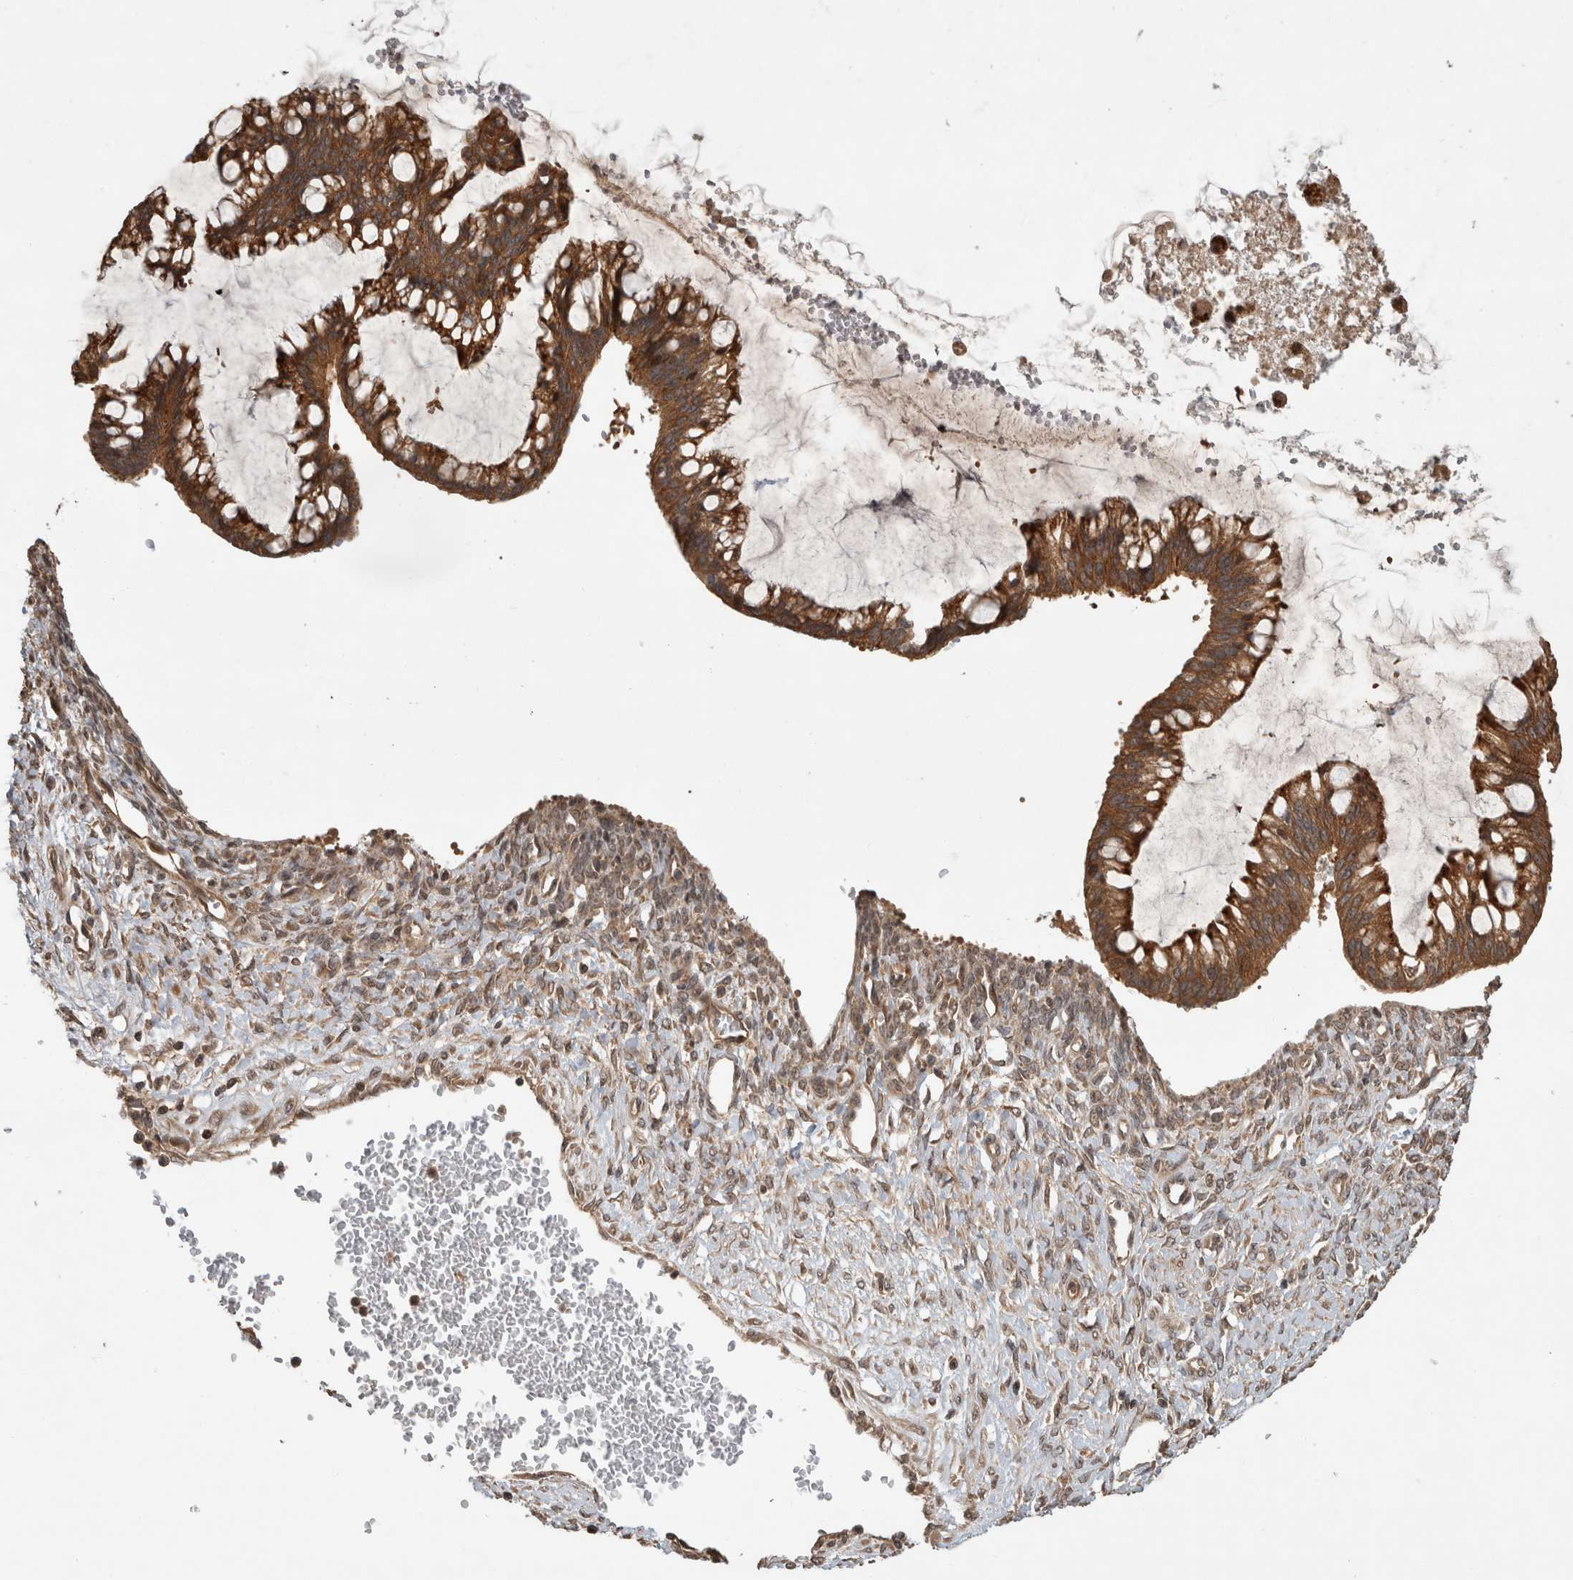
{"staining": {"intensity": "strong", "quantity": ">75%", "location": "cytoplasmic/membranous"}, "tissue": "ovarian cancer", "cell_type": "Tumor cells", "image_type": "cancer", "snomed": [{"axis": "morphology", "description": "Cystadenocarcinoma, mucinous, NOS"}, {"axis": "topography", "description": "Ovary"}], "caption": "Mucinous cystadenocarcinoma (ovarian) was stained to show a protein in brown. There is high levels of strong cytoplasmic/membranous staining in approximately >75% of tumor cells.", "gene": "PITPNC1", "patient": {"sex": "female", "age": 73}}